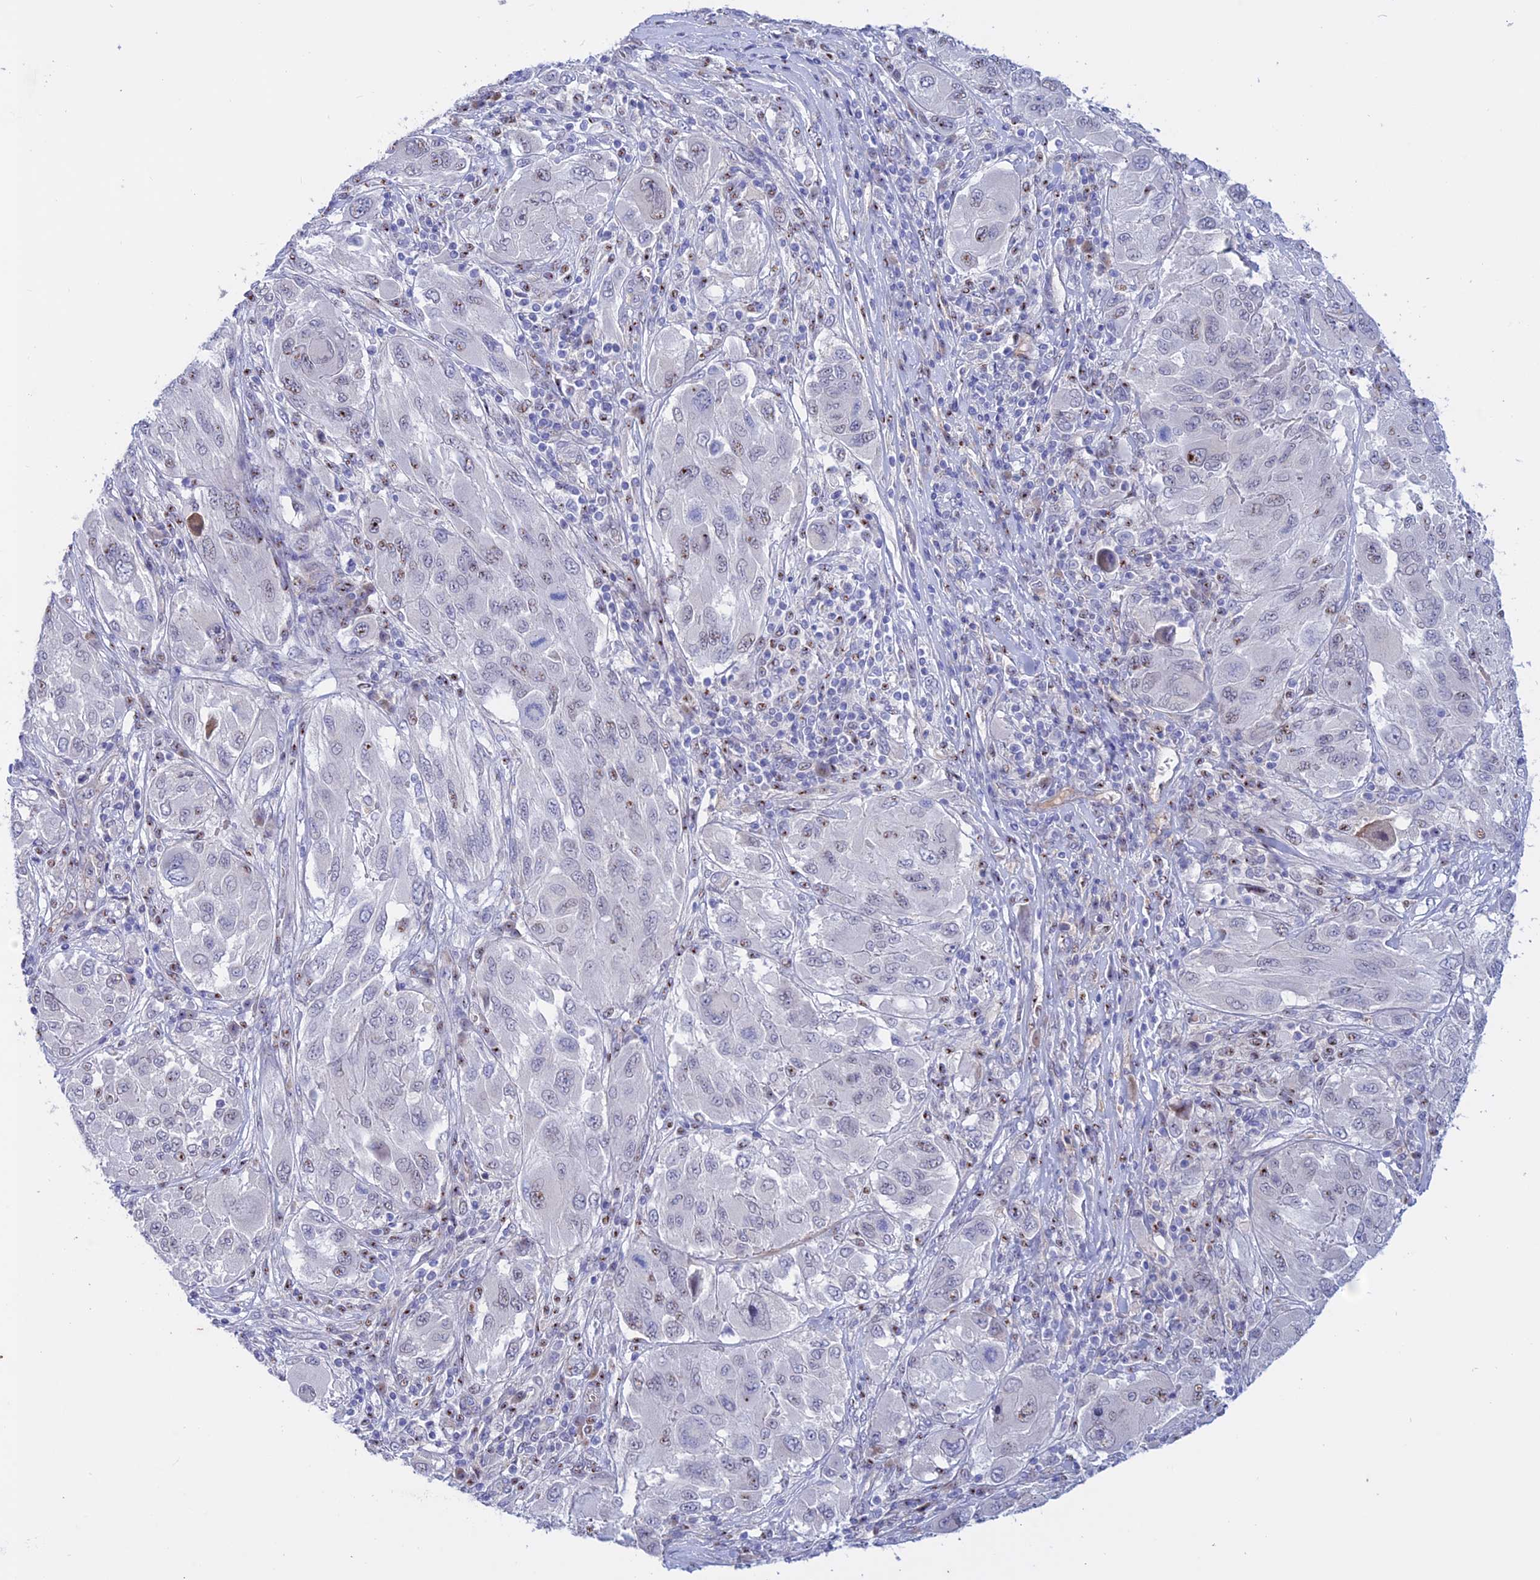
{"staining": {"intensity": "weak", "quantity": "<25%", "location": "nuclear"}, "tissue": "melanoma", "cell_type": "Tumor cells", "image_type": "cancer", "snomed": [{"axis": "morphology", "description": "Malignant melanoma, NOS"}, {"axis": "topography", "description": "Skin"}], "caption": "There is no significant positivity in tumor cells of melanoma. Nuclei are stained in blue.", "gene": "GK5", "patient": {"sex": "female", "age": 91}}